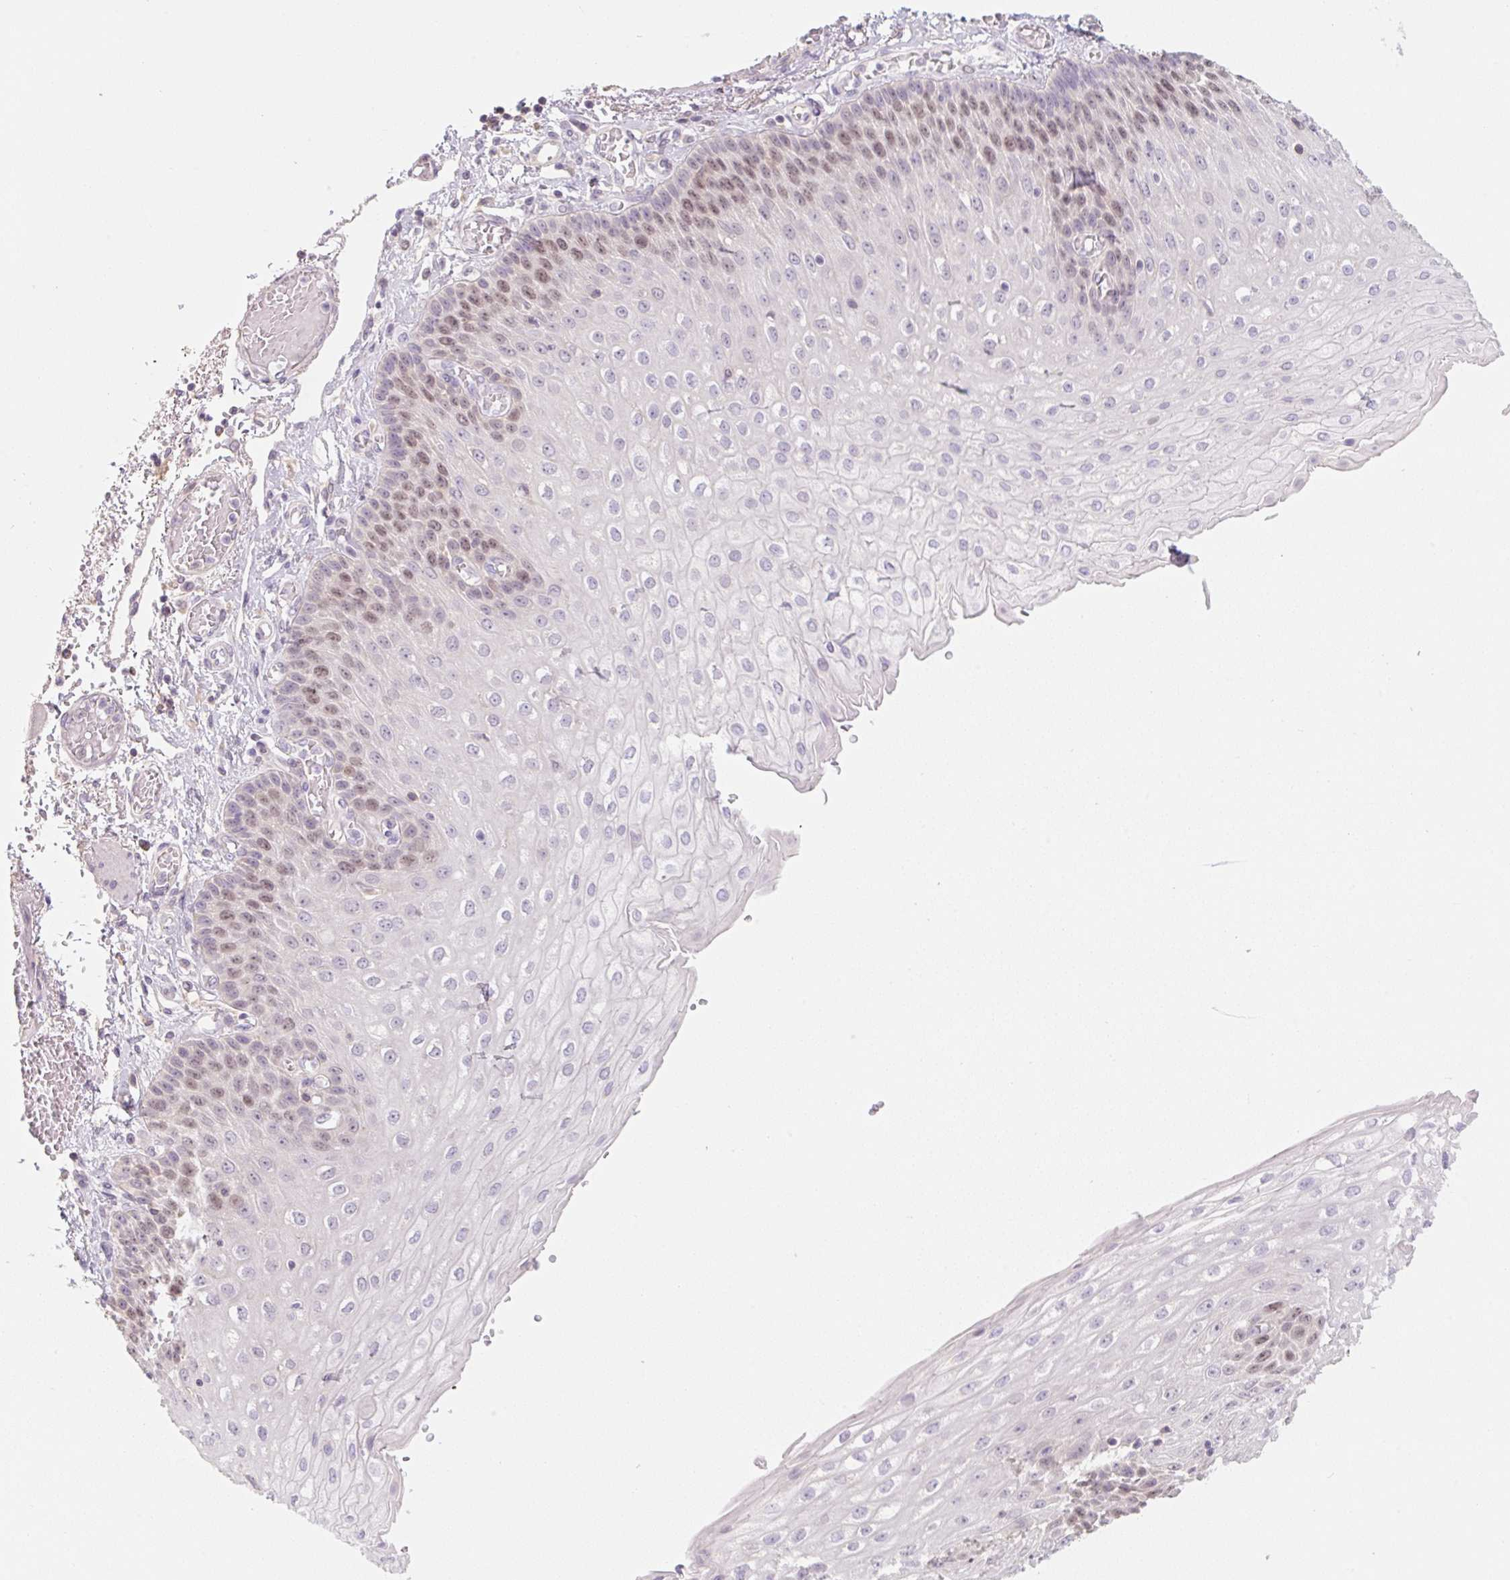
{"staining": {"intensity": "moderate", "quantity": "25%-75%", "location": "nuclear"}, "tissue": "esophagus", "cell_type": "Squamous epithelial cells", "image_type": "normal", "snomed": [{"axis": "morphology", "description": "Normal tissue, NOS"}, {"axis": "morphology", "description": "Adenocarcinoma, NOS"}, {"axis": "topography", "description": "Esophagus"}], "caption": "Esophagus stained for a protein (brown) displays moderate nuclear positive positivity in about 25%-75% of squamous epithelial cells.", "gene": "MIA2", "patient": {"sex": "male", "age": 81}}